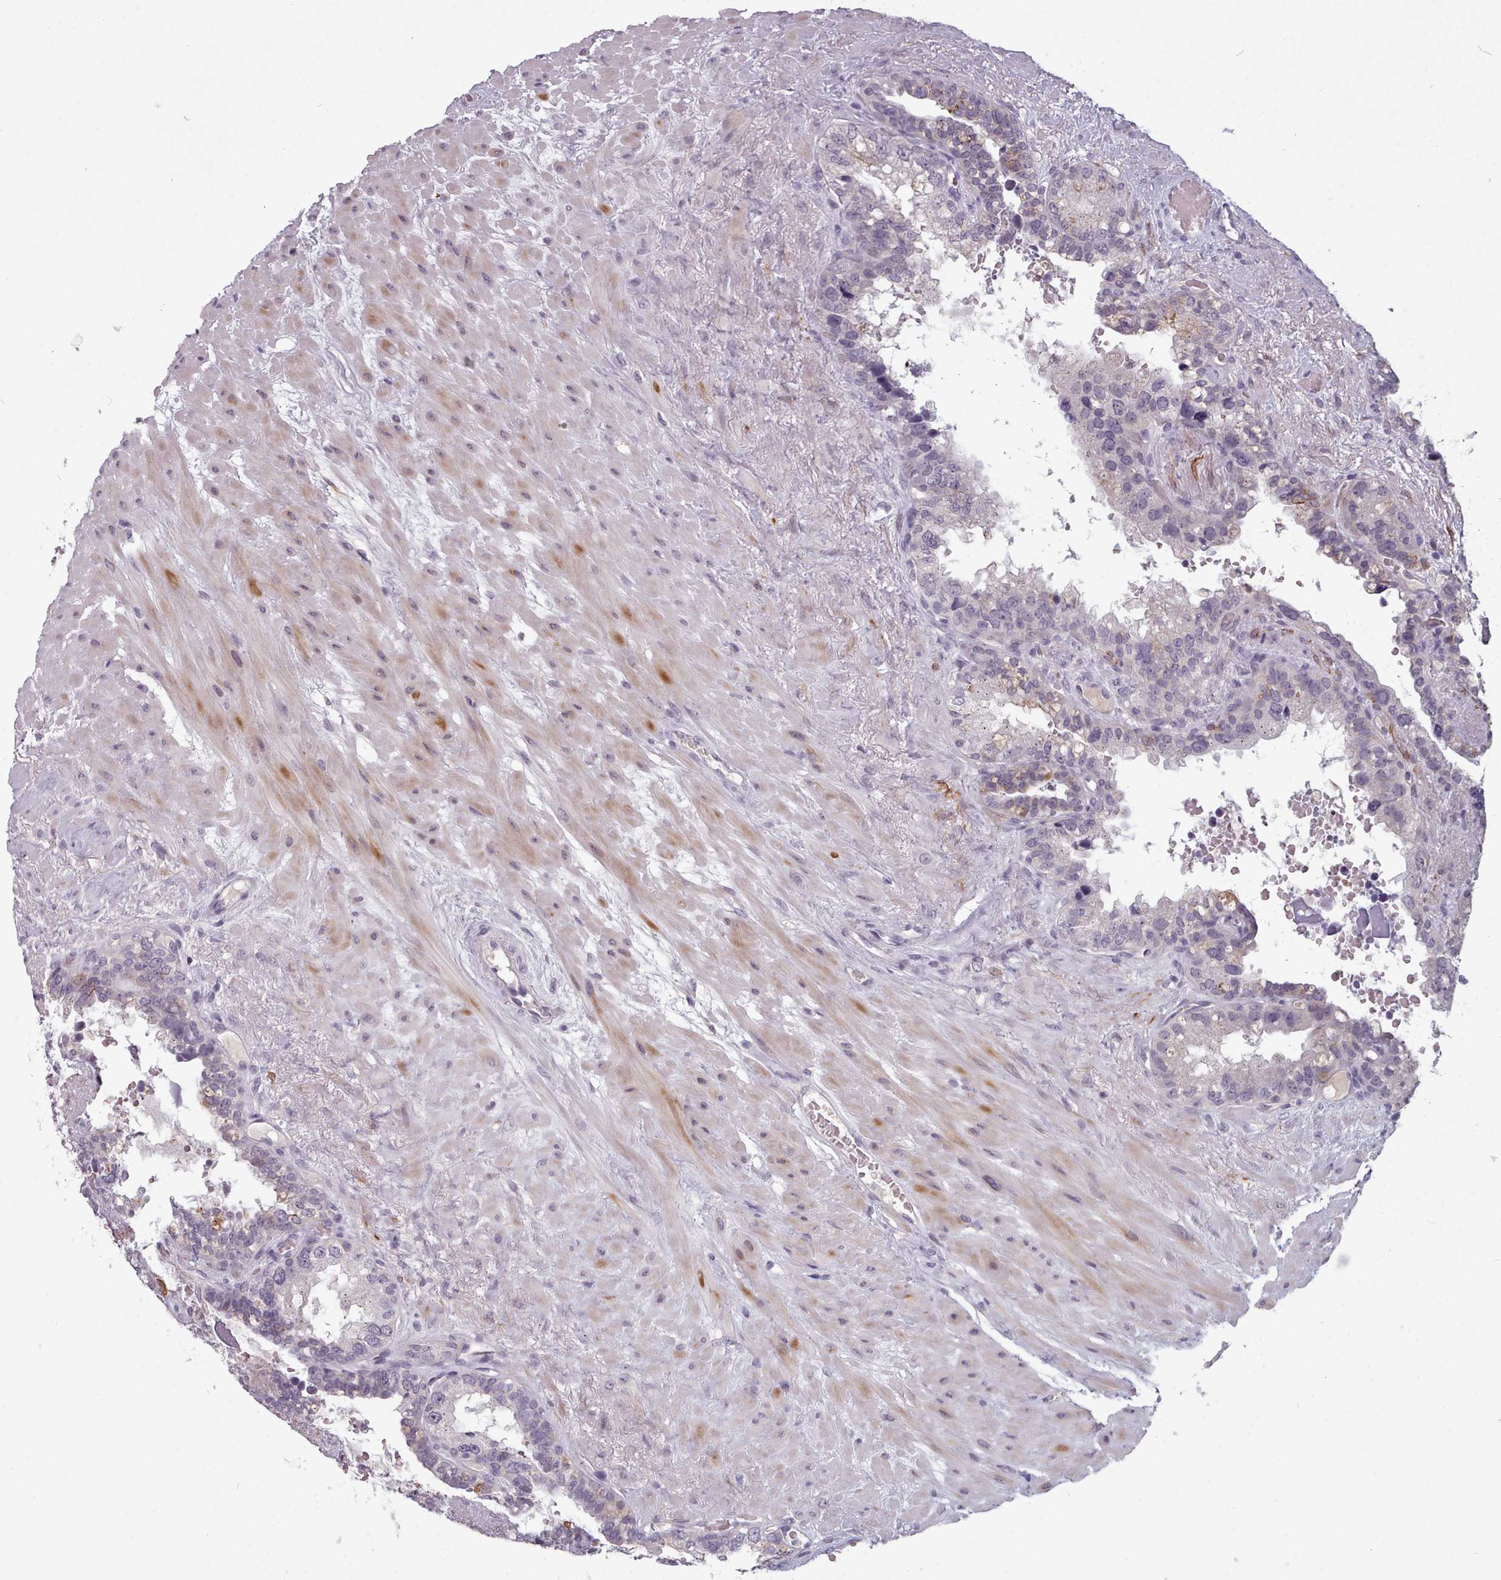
{"staining": {"intensity": "weak", "quantity": "<25%", "location": "cytoplasmic/membranous"}, "tissue": "seminal vesicle", "cell_type": "Glandular cells", "image_type": "normal", "snomed": [{"axis": "morphology", "description": "Normal tissue, NOS"}, {"axis": "topography", "description": "Seminal veicle"}], "caption": "Glandular cells show no significant expression in benign seminal vesicle.", "gene": "PBX4", "patient": {"sex": "male", "age": 80}}